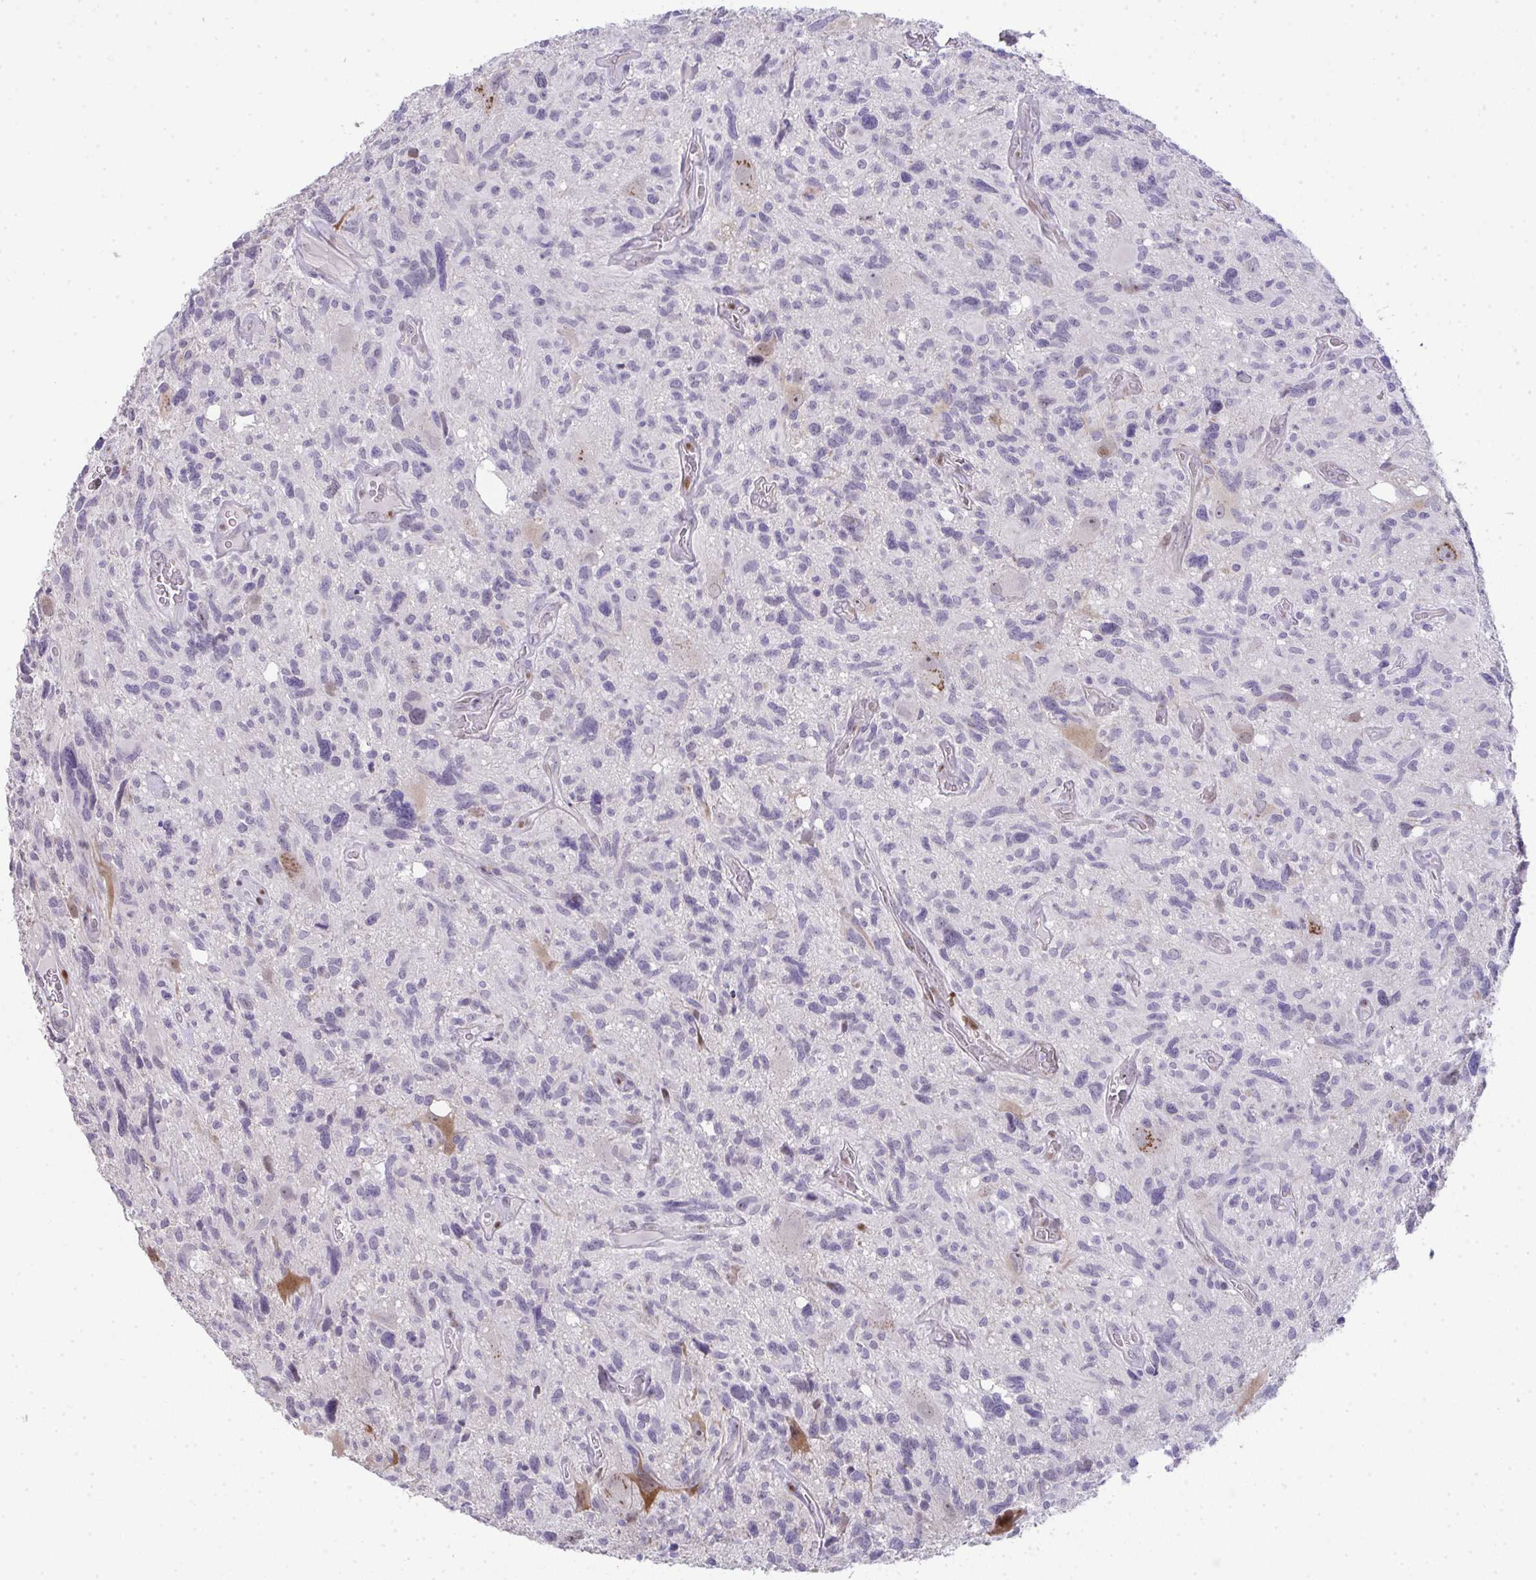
{"staining": {"intensity": "negative", "quantity": "none", "location": "none"}, "tissue": "glioma", "cell_type": "Tumor cells", "image_type": "cancer", "snomed": [{"axis": "morphology", "description": "Glioma, malignant, High grade"}, {"axis": "topography", "description": "Brain"}], "caption": "Immunohistochemistry (IHC) of human glioma shows no positivity in tumor cells. (Brightfield microscopy of DAB (3,3'-diaminobenzidine) immunohistochemistry (IHC) at high magnification).", "gene": "GALNT16", "patient": {"sex": "male", "age": 49}}